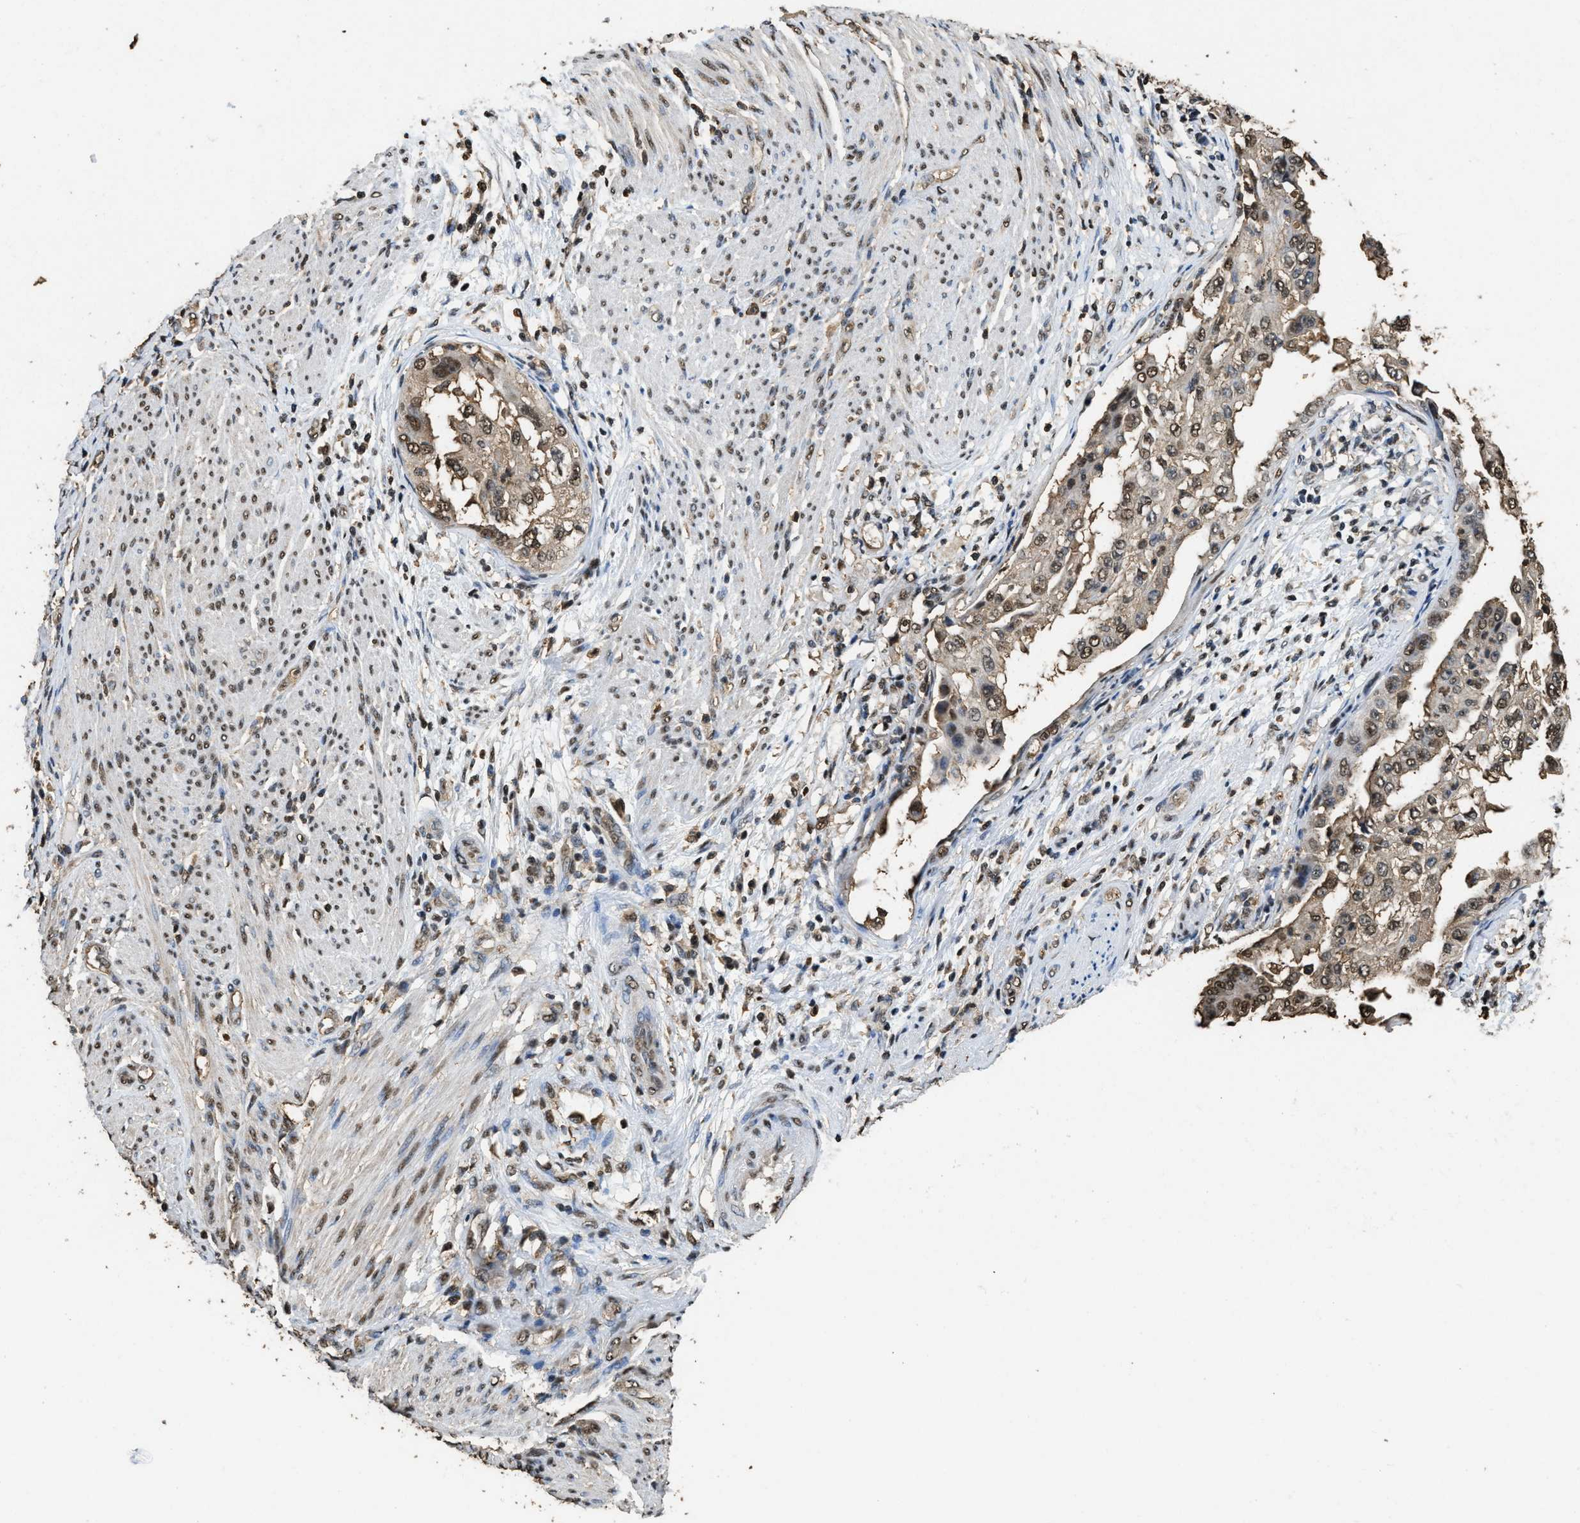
{"staining": {"intensity": "moderate", "quantity": ">75%", "location": "cytoplasmic/membranous,nuclear"}, "tissue": "endometrial cancer", "cell_type": "Tumor cells", "image_type": "cancer", "snomed": [{"axis": "morphology", "description": "Adenocarcinoma, NOS"}, {"axis": "topography", "description": "Endometrium"}], "caption": "Immunohistochemistry photomicrograph of neoplastic tissue: adenocarcinoma (endometrial) stained using IHC demonstrates medium levels of moderate protein expression localized specifically in the cytoplasmic/membranous and nuclear of tumor cells, appearing as a cytoplasmic/membranous and nuclear brown color.", "gene": "GAPDH", "patient": {"sex": "female", "age": 85}}